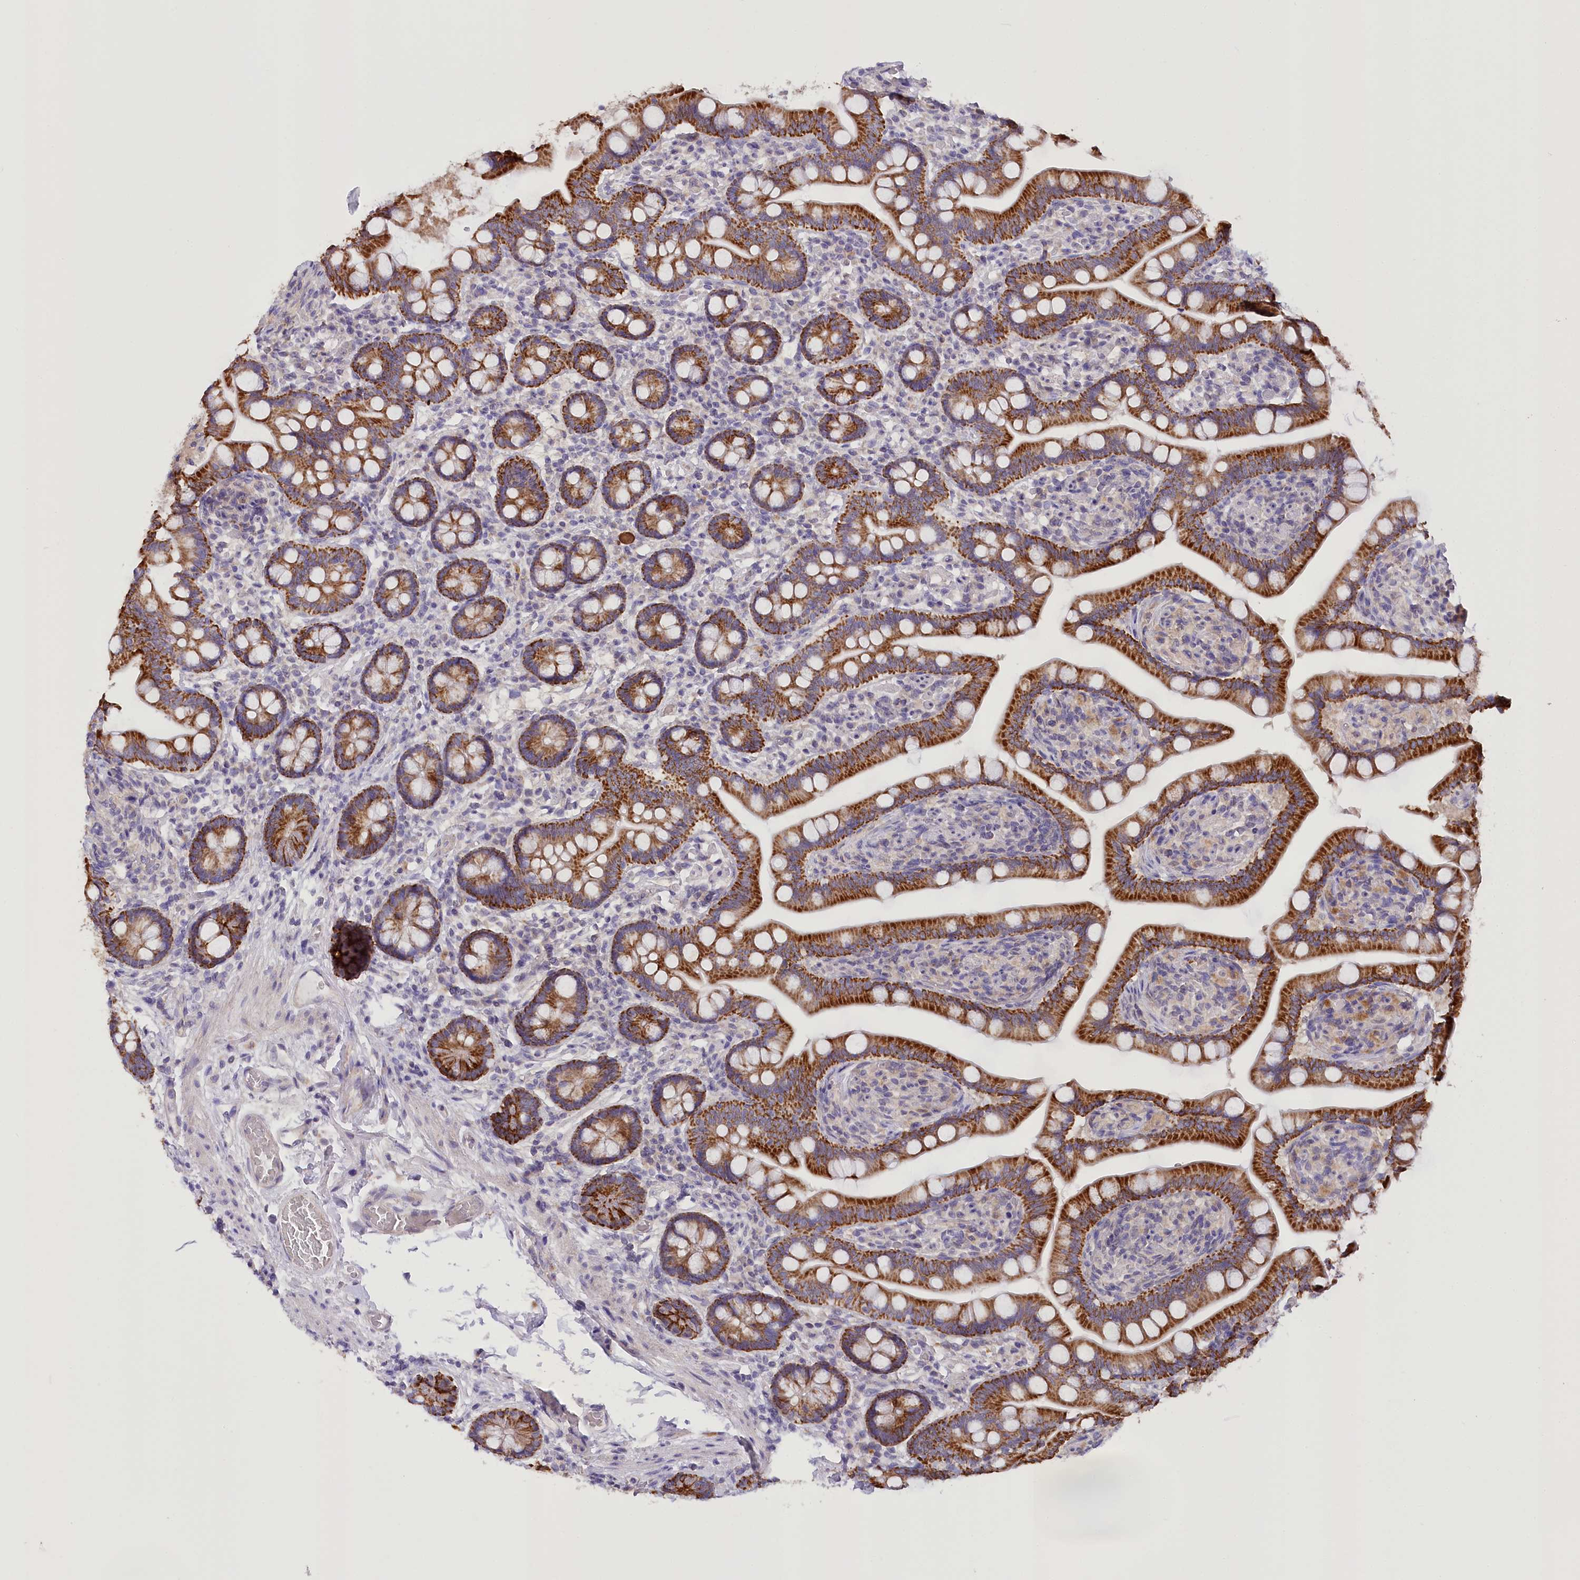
{"staining": {"intensity": "strong", "quantity": ">75%", "location": "cytoplasmic/membranous"}, "tissue": "small intestine", "cell_type": "Glandular cells", "image_type": "normal", "snomed": [{"axis": "morphology", "description": "Normal tissue, NOS"}, {"axis": "topography", "description": "Small intestine"}], "caption": "Immunohistochemical staining of normal small intestine shows >75% levels of strong cytoplasmic/membranous protein expression in approximately >75% of glandular cells. (DAB IHC, brown staining for protein, blue staining for nuclei).", "gene": "DCUN1D1", "patient": {"sex": "female", "age": 64}}